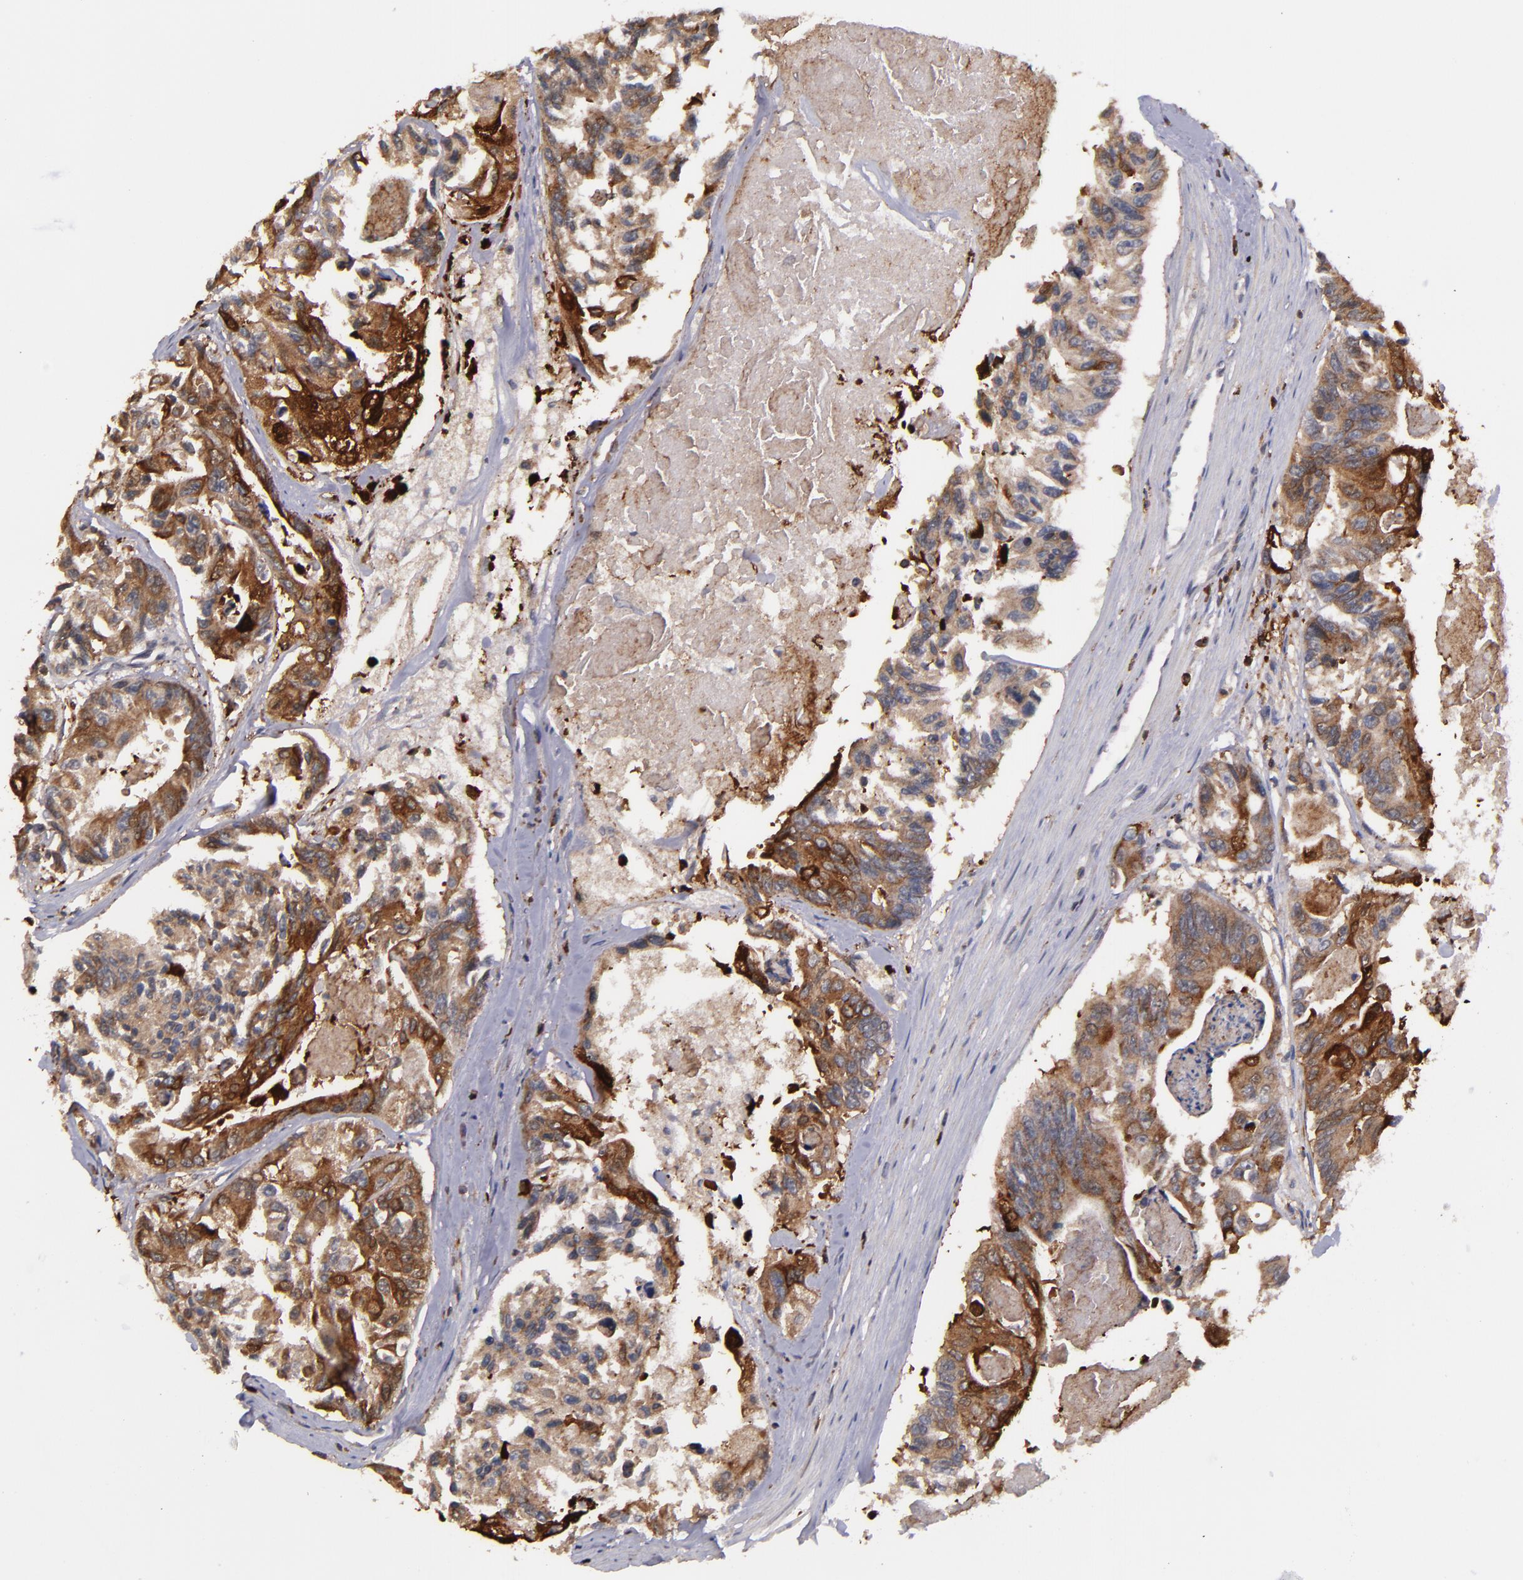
{"staining": {"intensity": "strong", "quantity": ">75%", "location": "cytoplasmic/membranous"}, "tissue": "colorectal cancer", "cell_type": "Tumor cells", "image_type": "cancer", "snomed": [{"axis": "morphology", "description": "Adenocarcinoma, NOS"}, {"axis": "topography", "description": "Colon"}], "caption": "The micrograph displays immunohistochemical staining of colorectal cancer. There is strong cytoplasmic/membranous expression is identified in approximately >75% of tumor cells. (DAB IHC, brown staining for protein, blue staining for nuclei).", "gene": "SLC9A3R1", "patient": {"sex": "female", "age": 86}}